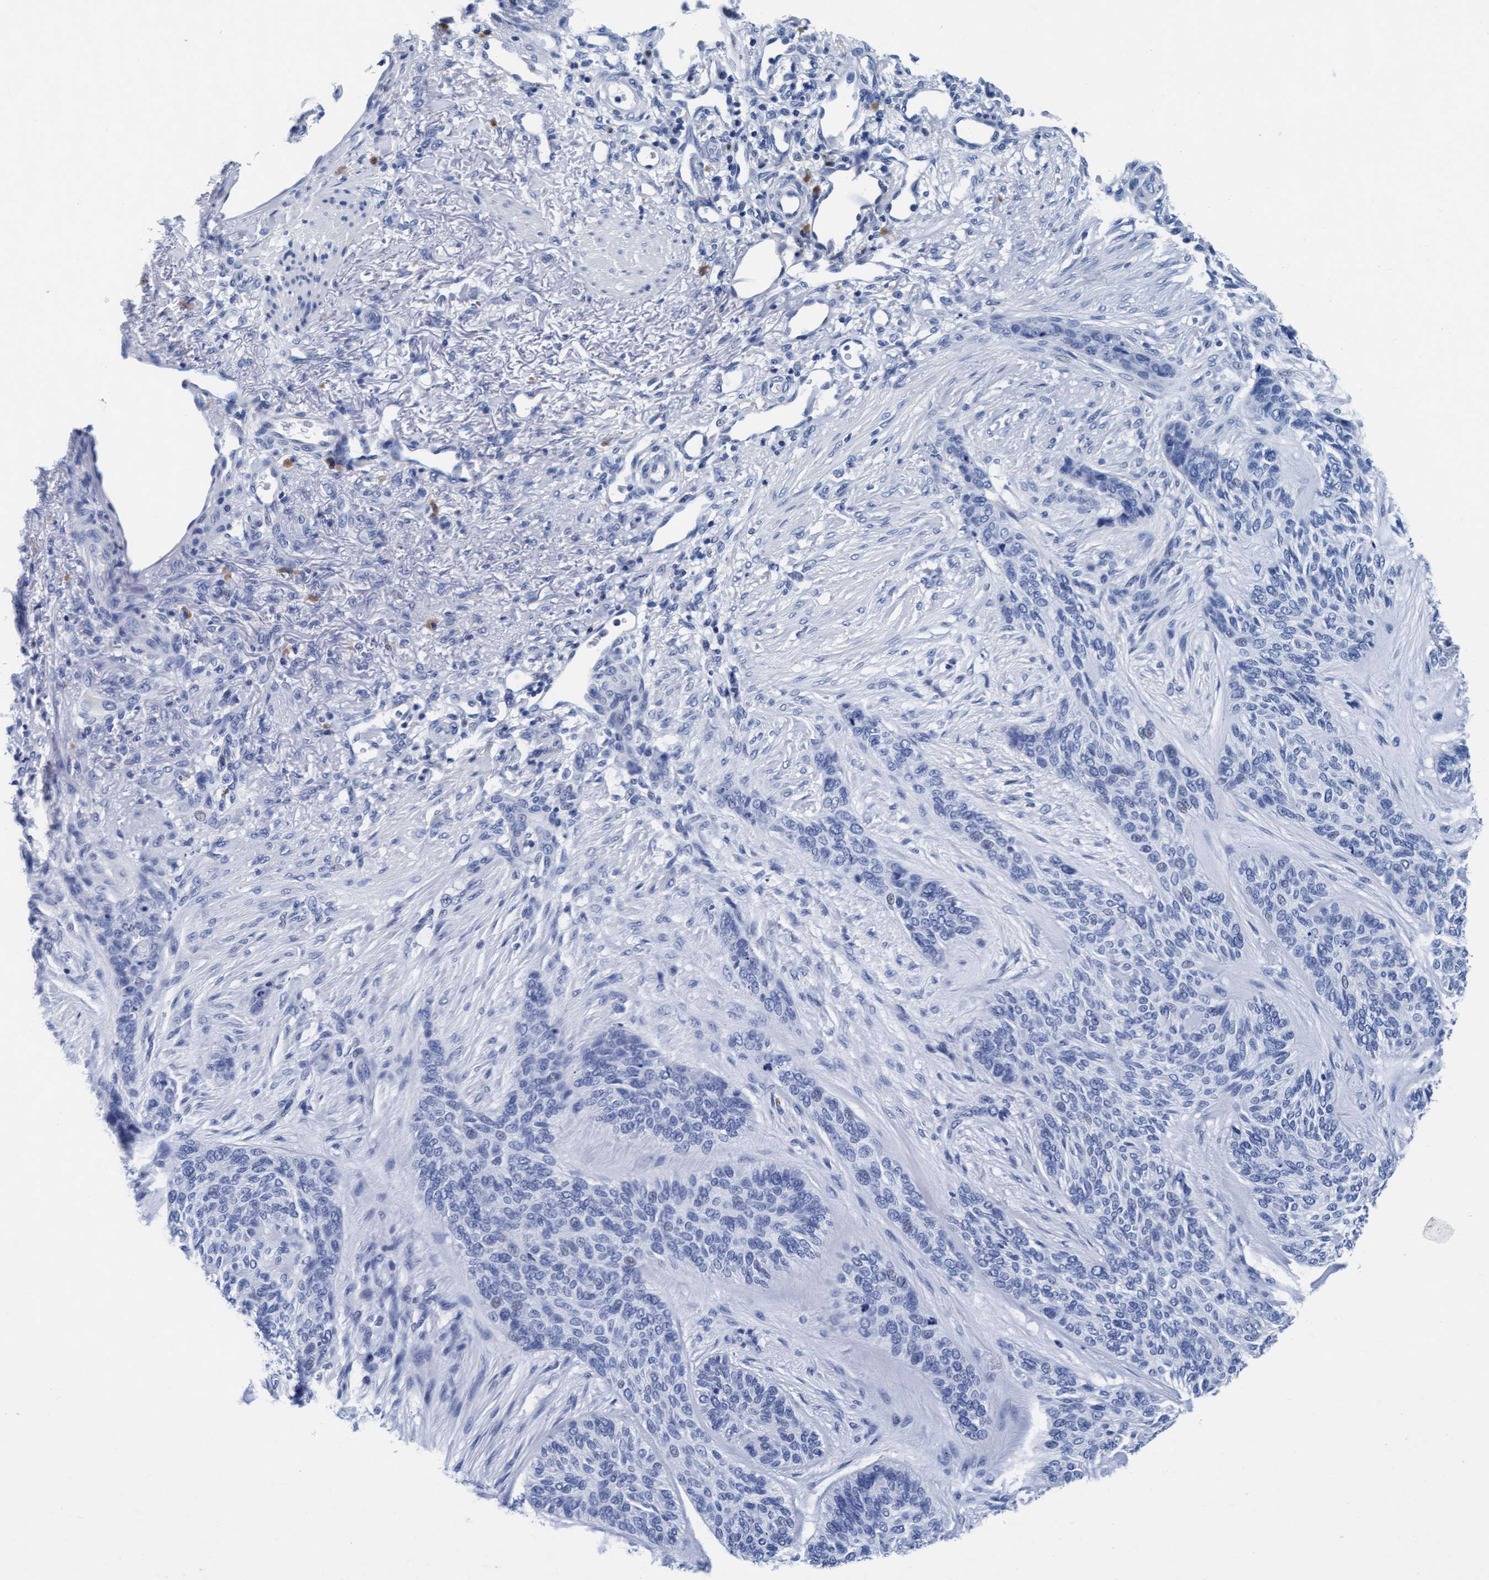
{"staining": {"intensity": "negative", "quantity": "none", "location": "none"}, "tissue": "skin cancer", "cell_type": "Tumor cells", "image_type": "cancer", "snomed": [{"axis": "morphology", "description": "Basal cell carcinoma"}, {"axis": "topography", "description": "Skin"}], "caption": "Protein analysis of skin cancer shows no significant staining in tumor cells. Brightfield microscopy of IHC stained with DAB (3,3'-diaminobenzidine) (brown) and hematoxylin (blue), captured at high magnification.", "gene": "ARSG", "patient": {"sex": "male", "age": 55}}